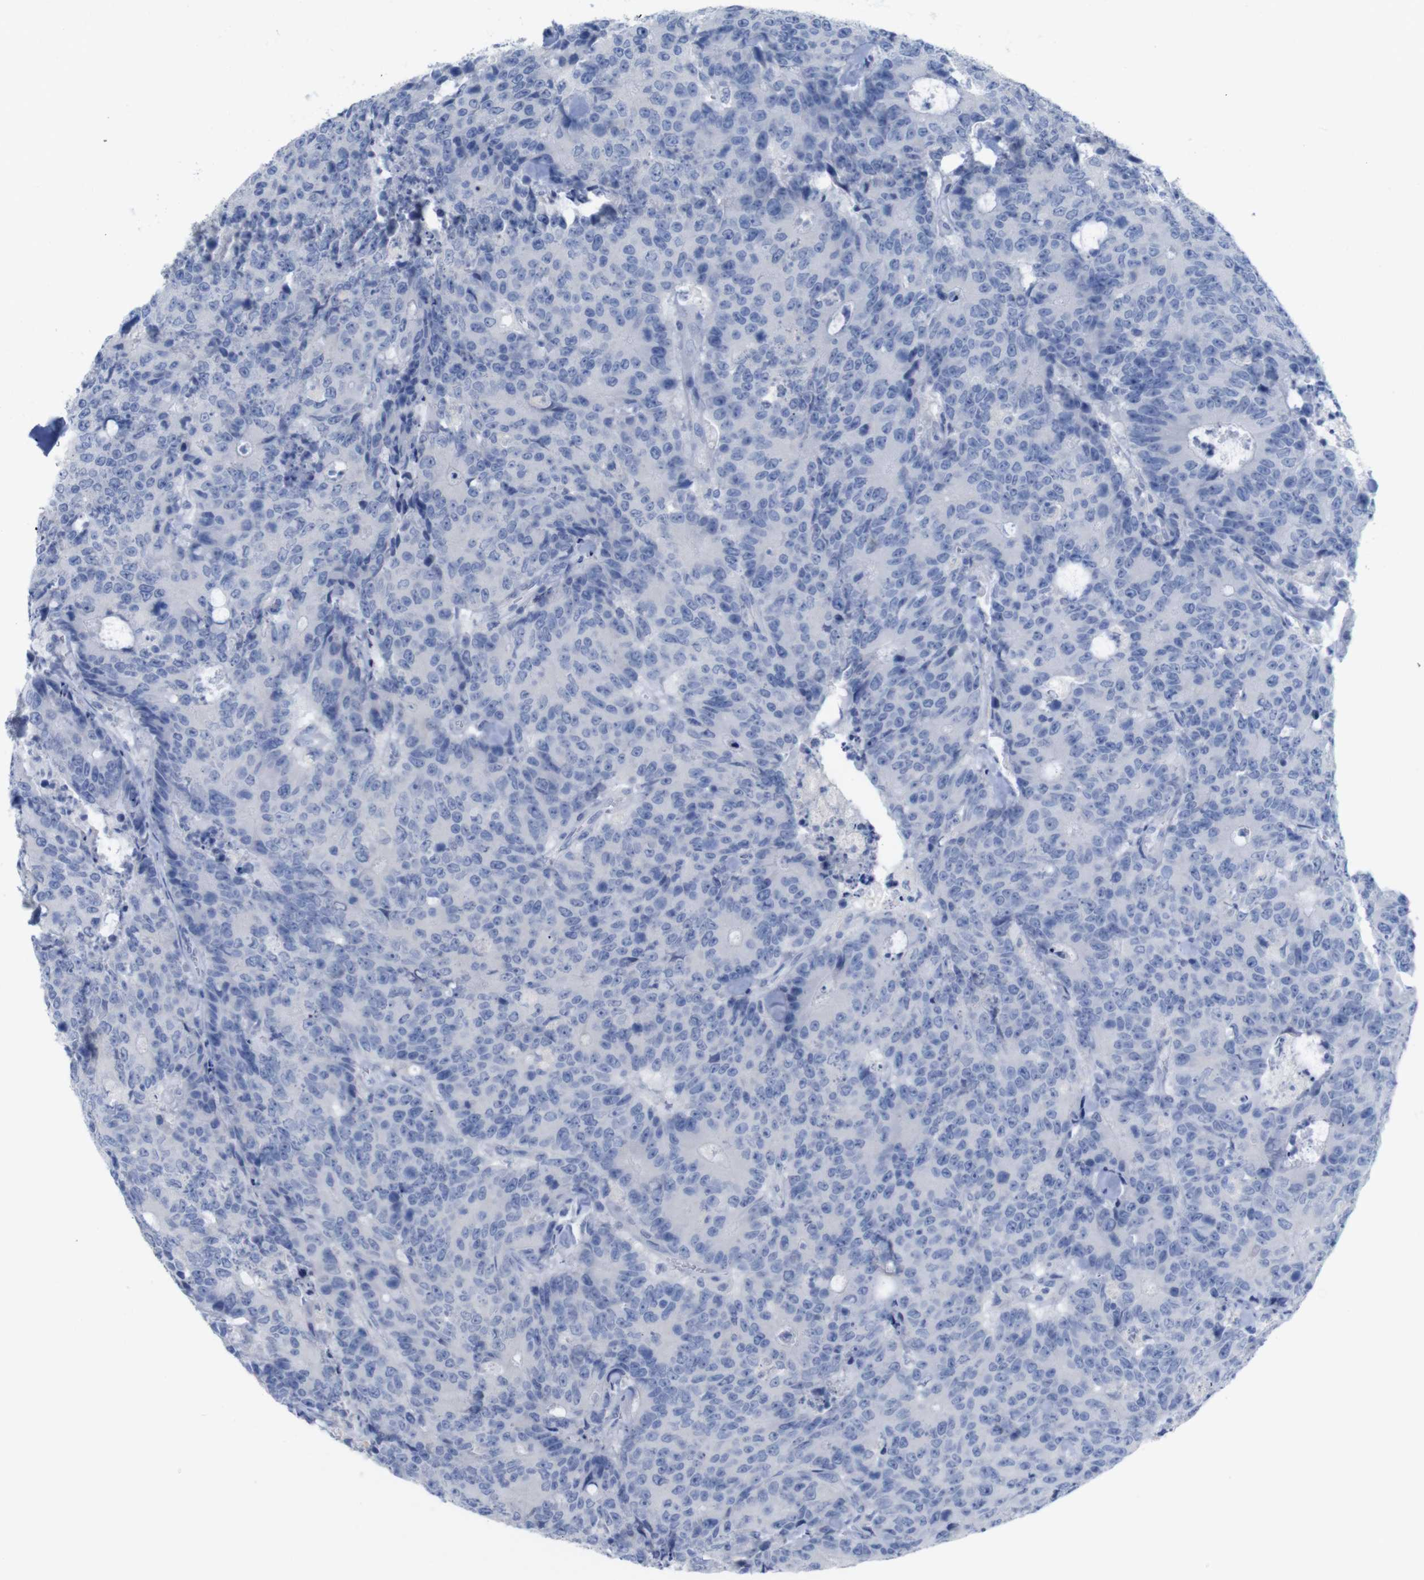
{"staining": {"intensity": "negative", "quantity": "none", "location": "none"}, "tissue": "colorectal cancer", "cell_type": "Tumor cells", "image_type": "cancer", "snomed": [{"axis": "morphology", "description": "Adenocarcinoma, NOS"}, {"axis": "topography", "description": "Colon"}], "caption": "There is no significant expression in tumor cells of colorectal cancer.", "gene": "PNMA1", "patient": {"sex": "female", "age": 86}}